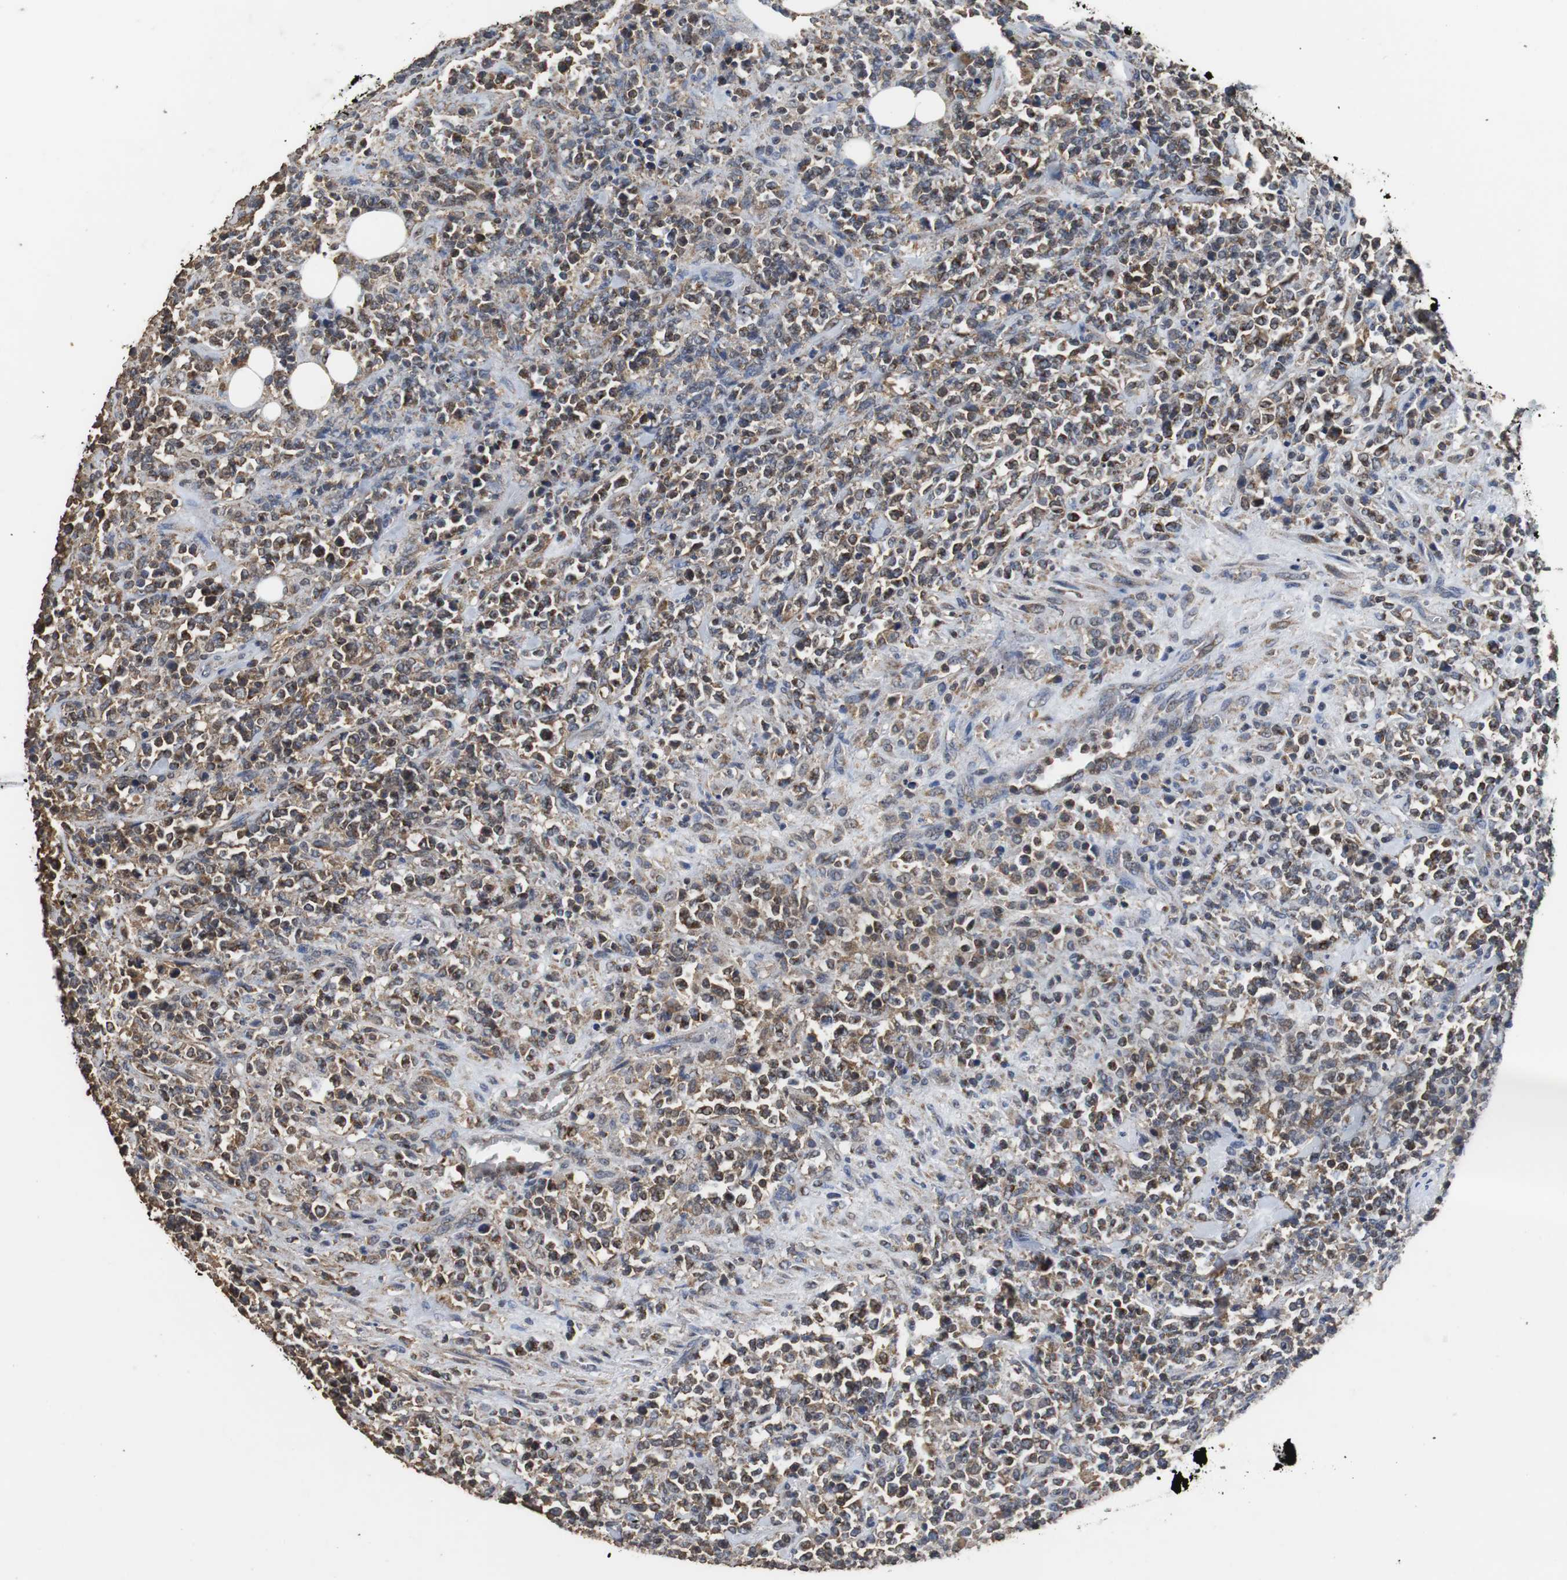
{"staining": {"intensity": "moderate", "quantity": "25%-75%", "location": "cytoplasmic/membranous"}, "tissue": "lymphoma", "cell_type": "Tumor cells", "image_type": "cancer", "snomed": [{"axis": "morphology", "description": "Malignant lymphoma, non-Hodgkin's type, High grade"}, {"axis": "topography", "description": "Soft tissue"}], "caption": "Immunohistochemical staining of human high-grade malignant lymphoma, non-Hodgkin's type exhibits medium levels of moderate cytoplasmic/membranous positivity in about 25%-75% of tumor cells.", "gene": "NNT", "patient": {"sex": "male", "age": 18}}